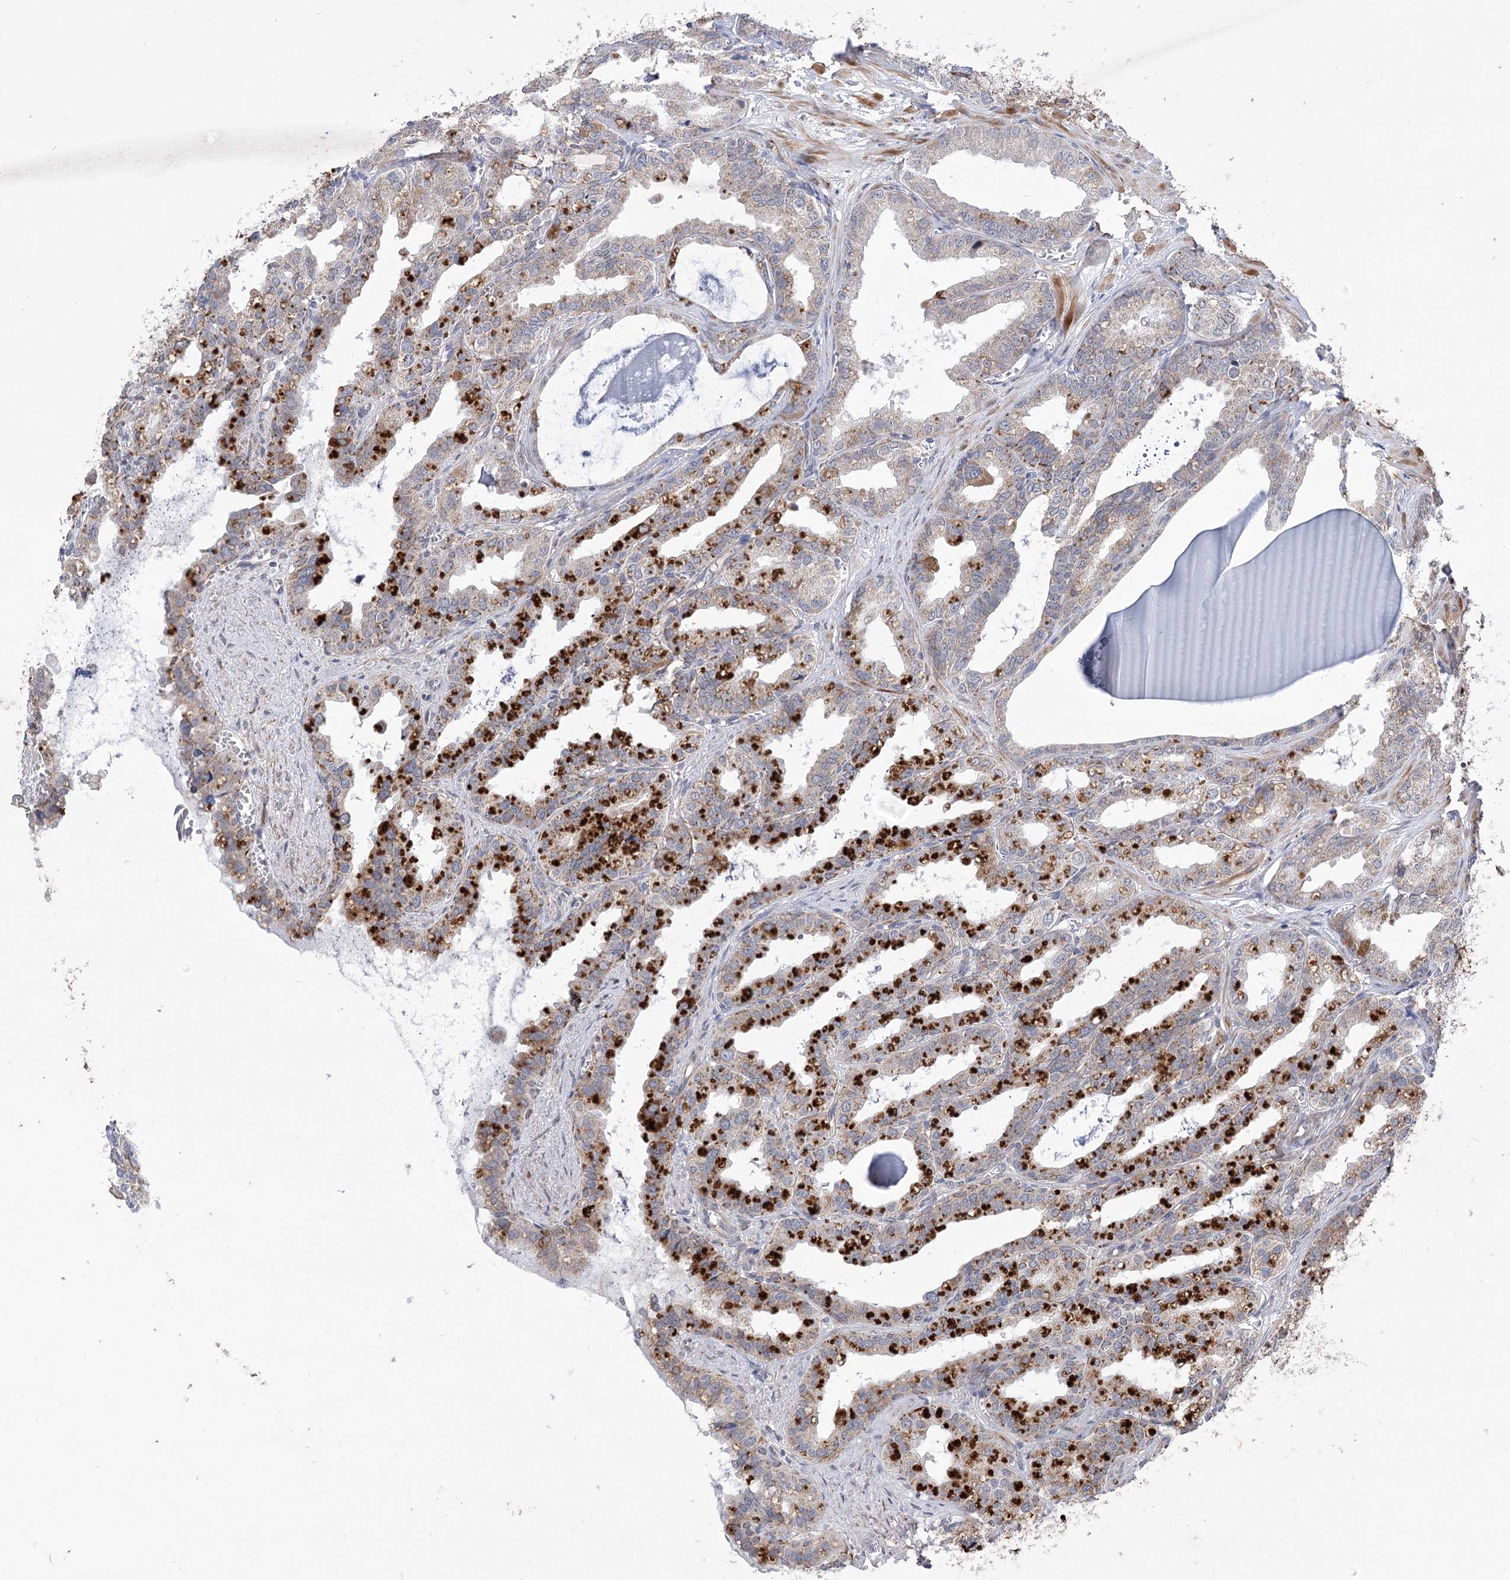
{"staining": {"intensity": "strong", "quantity": "25%-75%", "location": "cytoplasmic/membranous"}, "tissue": "seminal vesicle", "cell_type": "Glandular cells", "image_type": "normal", "snomed": [{"axis": "morphology", "description": "Normal tissue, NOS"}, {"axis": "topography", "description": "Prostate"}, {"axis": "topography", "description": "Seminal veicle"}], "caption": "Glandular cells reveal high levels of strong cytoplasmic/membranous positivity in approximately 25%-75% of cells in benign human seminal vesicle. (Brightfield microscopy of DAB IHC at high magnification).", "gene": "ECHDC3", "patient": {"sex": "male", "age": 51}}